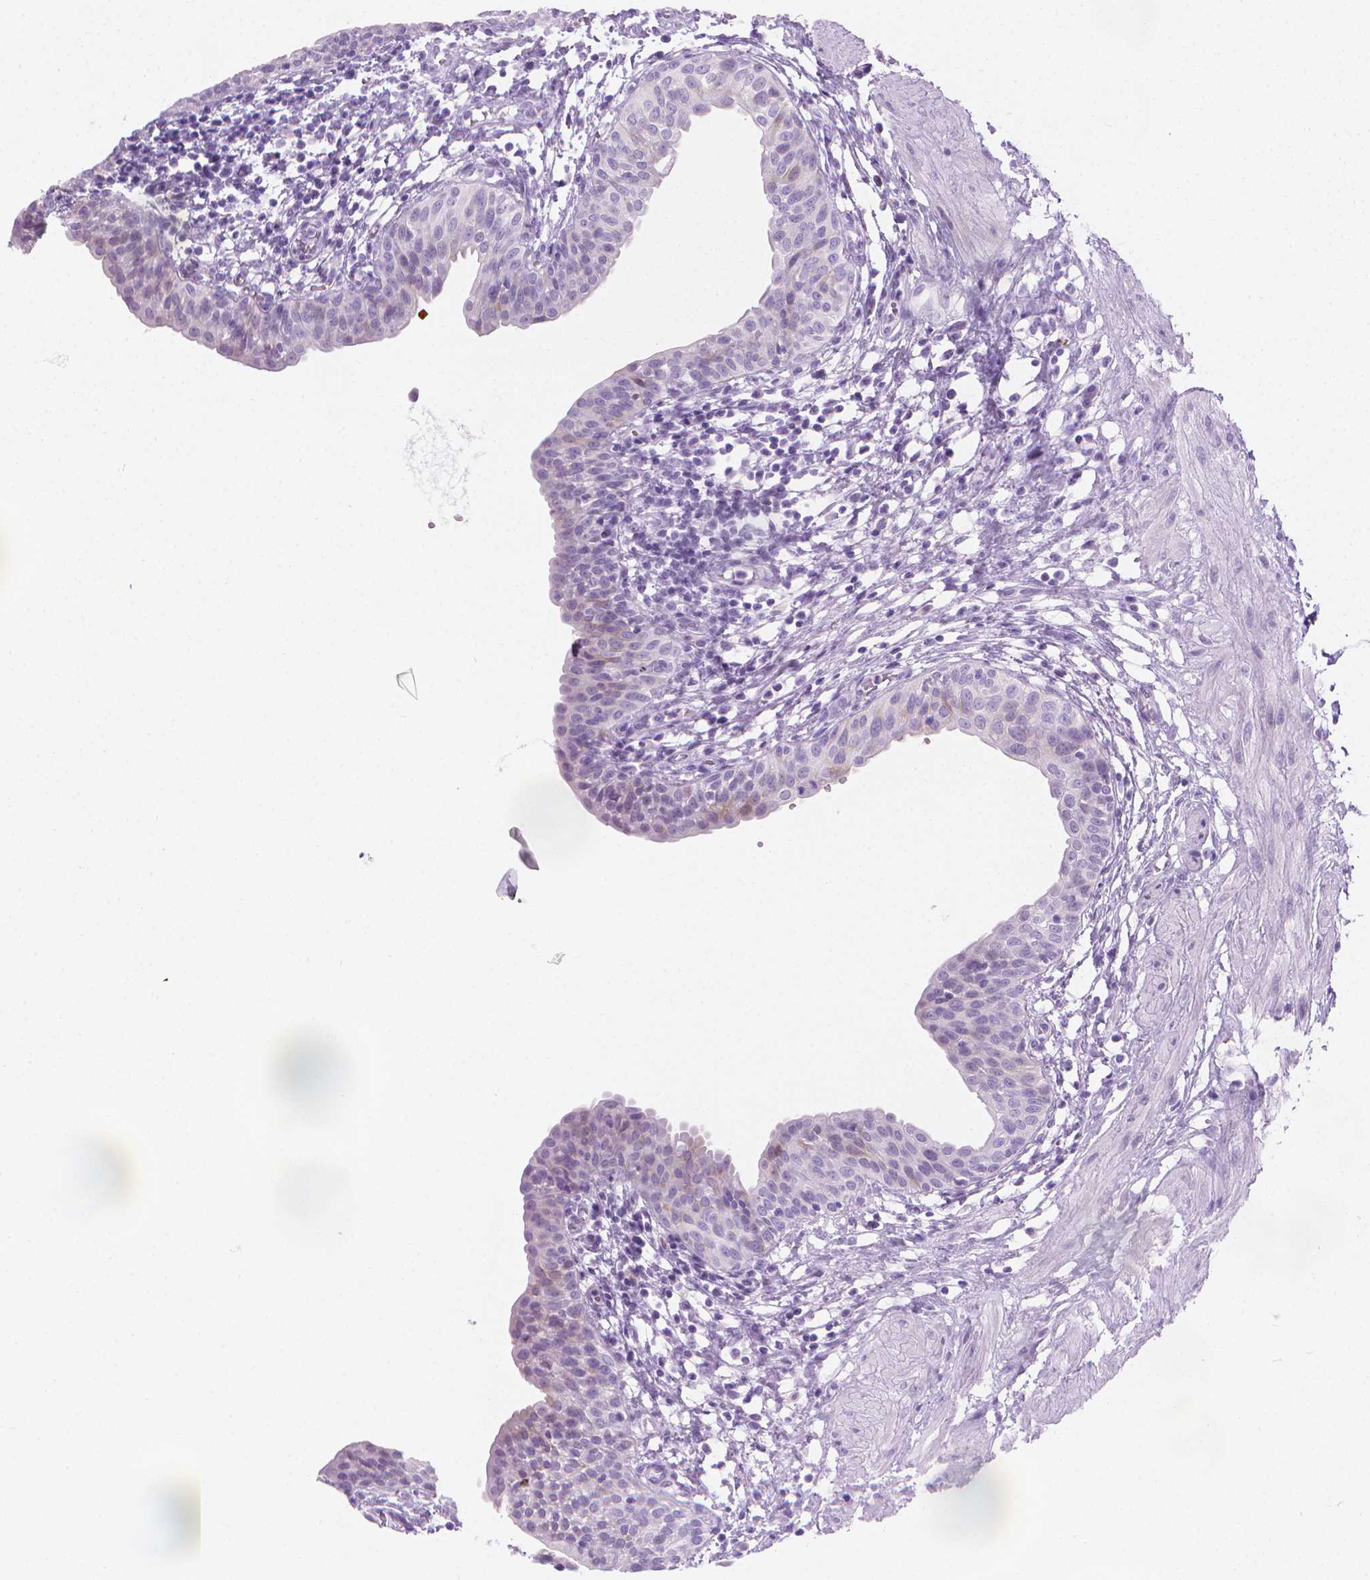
{"staining": {"intensity": "negative", "quantity": "none", "location": "none"}, "tissue": "urinary bladder", "cell_type": "Urothelial cells", "image_type": "normal", "snomed": [{"axis": "morphology", "description": "Normal tissue, NOS"}, {"axis": "topography", "description": "Urinary bladder"}], "caption": "The photomicrograph demonstrates no significant expression in urothelial cells of urinary bladder. (Brightfield microscopy of DAB immunohistochemistry at high magnification).", "gene": "CFAP52", "patient": {"sex": "male", "age": 55}}